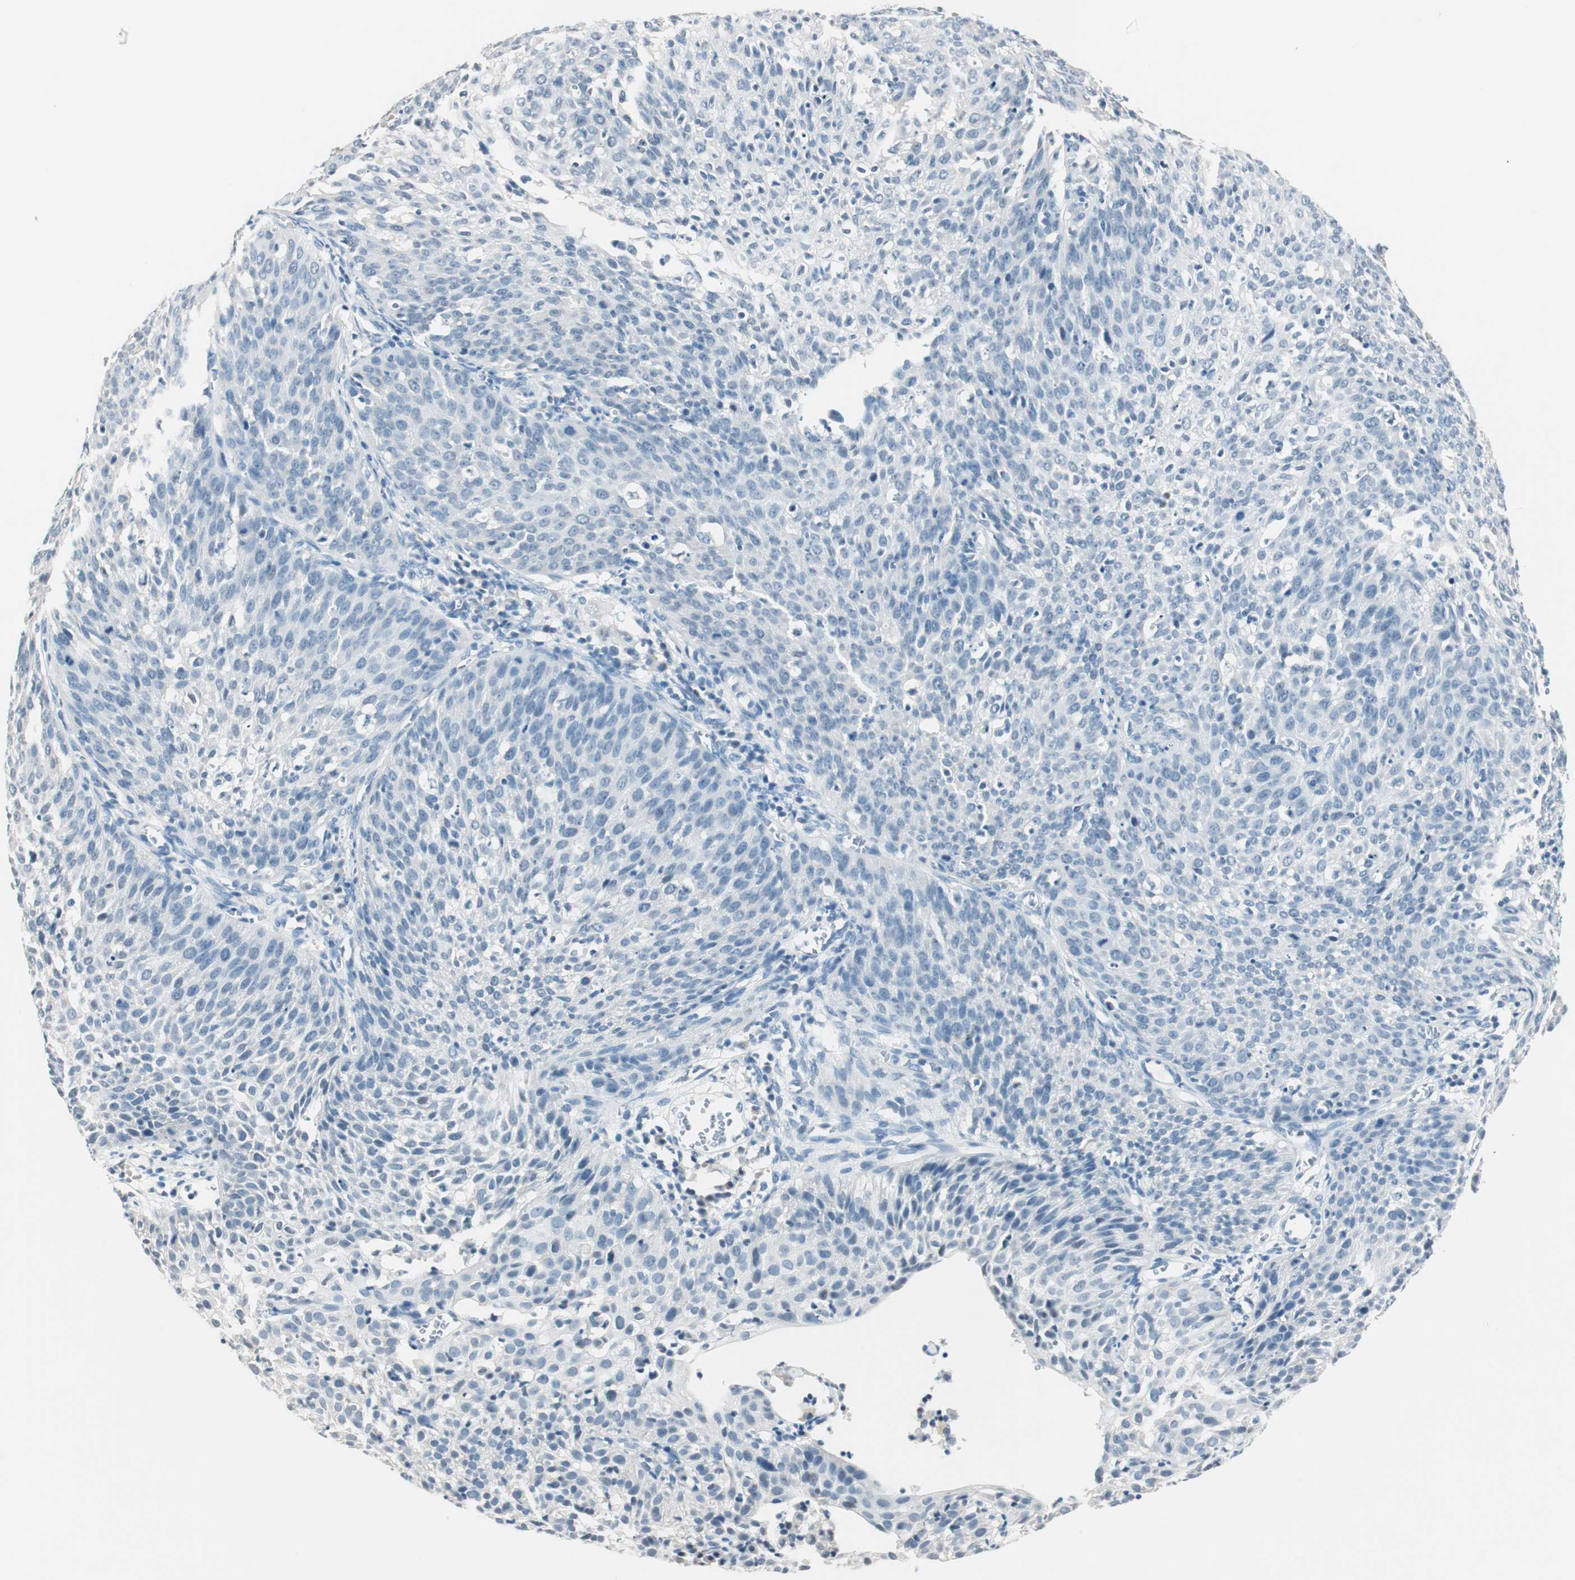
{"staining": {"intensity": "negative", "quantity": "none", "location": "none"}, "tissue": "cervical cancer", "cell_type": "Tumor cells", "image_type": "cancer", "snomed": [{"axis": "morphology", "description": "Squamous cell carcinoma, NOS"}, {"axis": "topography", "description": "Cervix"}], "caption": "Tumor cells are negative for protein expression in human cervical squamous cell carcinoma. (Brightfield microscopy of DAB (3,3'-diaminobenzidine) IHC at high magnification).", "gene": "HOXB13", "patient": {"sex": "female", "age": 38}}